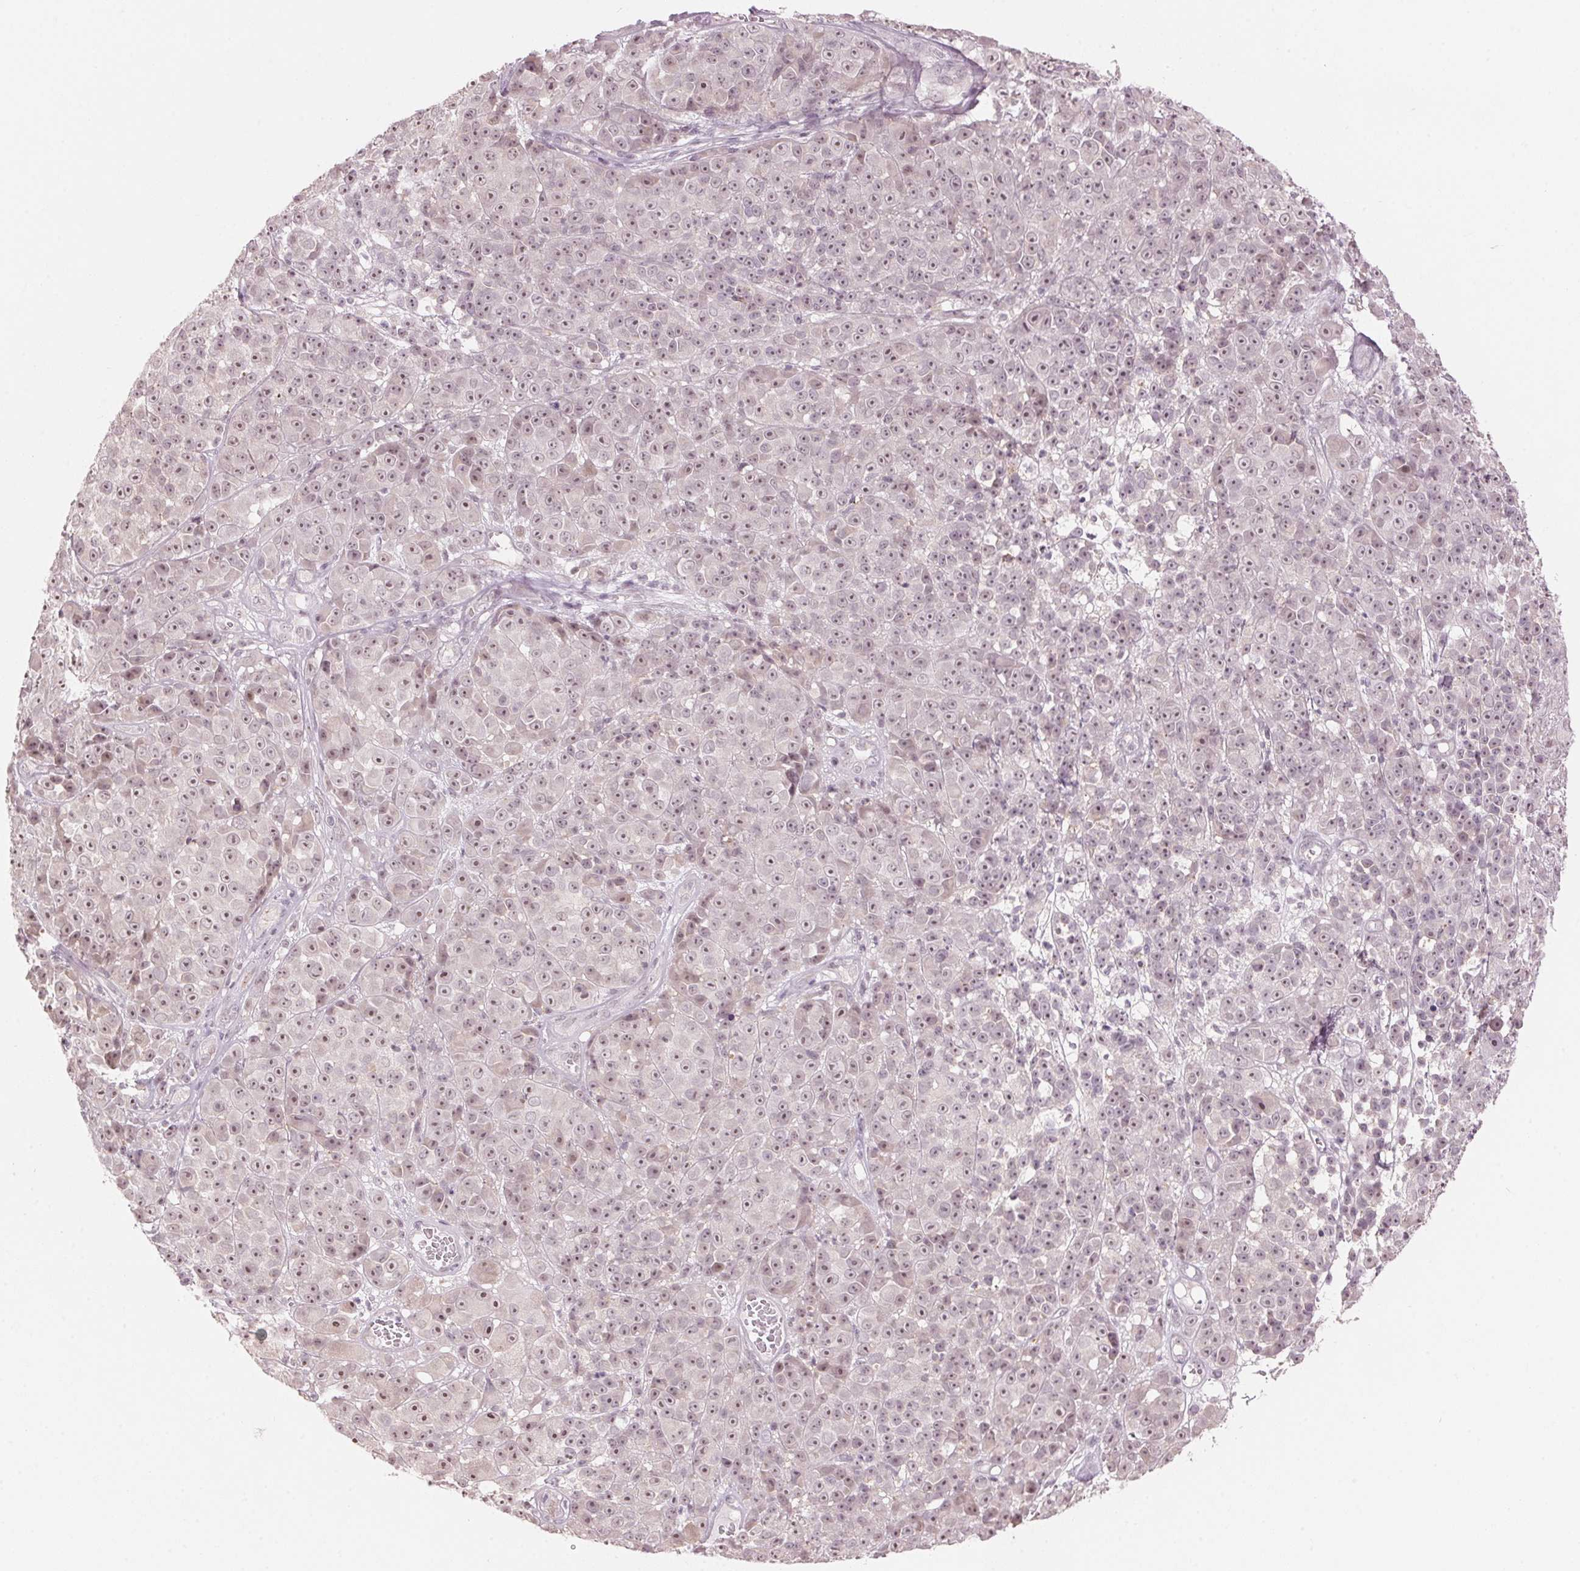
{"staining": {"intensity": "weak", "quantity": ">75%", "location": "nuclear"}, "tissue": "melanoma", "cell_type": "Tumor cells", "image_type": "cancer", "snomed": [{"axis": "morphology", "description": "Malignant melanoma, NOS"}, {"axis": "topography", "description": "Skin"}, {"axis": "topography", "description": "Skin of back"}], "caption": "A low amount of weak nuclear staining is identified in about >75% of tumor cells in malignant melanoma tissue.", "gene": "TMED6", "patient": {"sex": "male", "age": 91}}